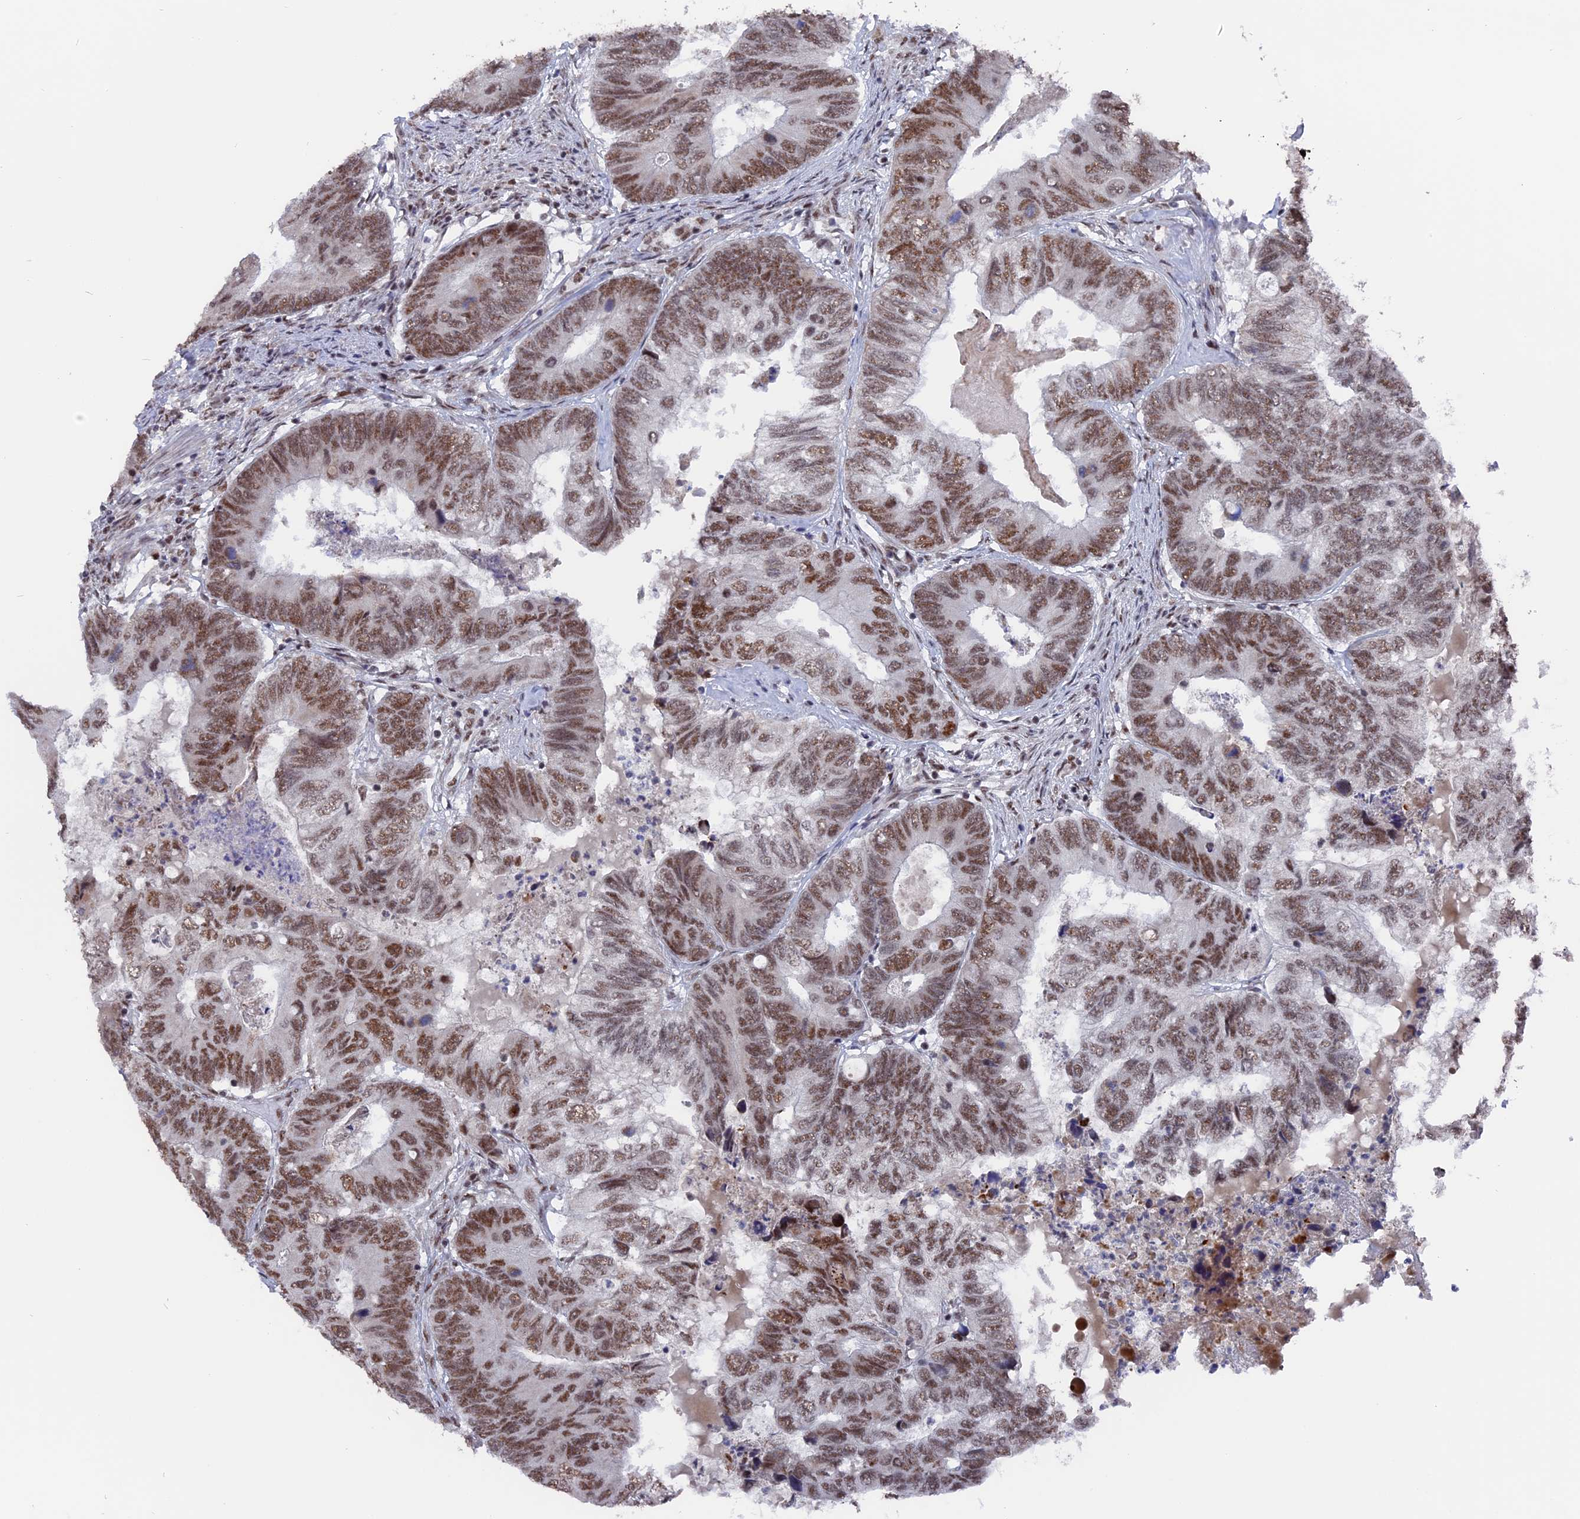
{"staining": {"intensity": "moderate", "quantity": ">75%", "location": "nuclear"}, "tissue": "colorectal cancer", "cell_type": "Tumor cells", "image_type": "cancer", "snomed": [{"axis": "morphology", "description": "Adenocarcinoma, NOS"}, {"axis": "topography", "description": "Colon"}], "caption": "High-magnification brightfield microscopy of colorectal cancer stained with DAB (brown) and counterstained with hematoxylin (blue). tumor cells exhibit moderate nuclear staining is appreciated in approximately>75% of cells. (DAB = brown stain, brightfield microscopy at high magnification).", "gene": "SF3A2", "patient": {"sex": "female", "age": 67}}